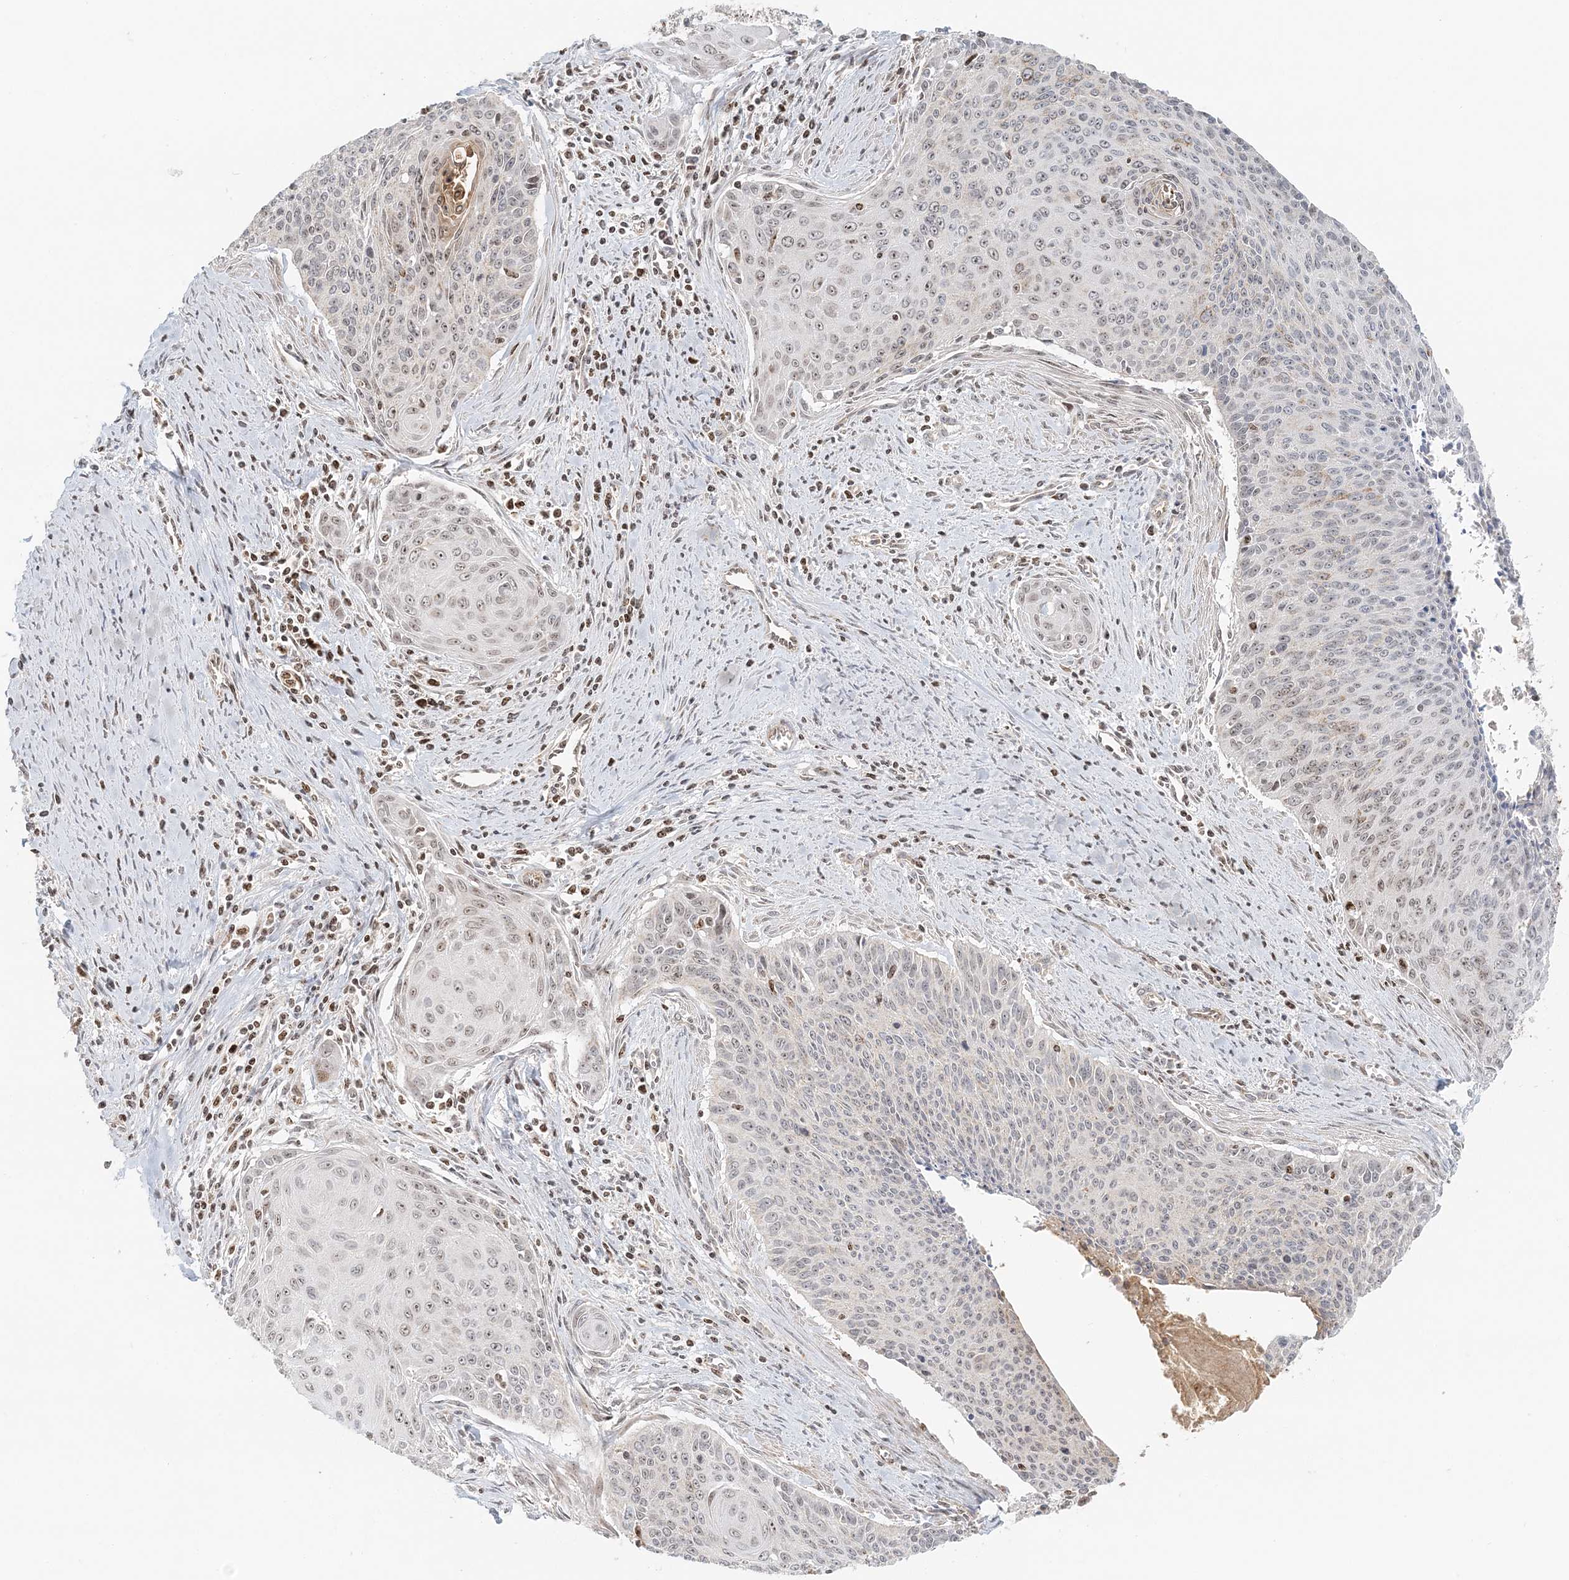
{"staining": {"intensity": "weak", "quantity": "25%-75%", "location": "nuclear"}, "tissue": "cervical cancer", "cell_type": "Tumor cells", "image_type": "cancer", "snomed": [{"axis": "morphology", "description": "Squamous cell carcinoma, NOS"}, {"axis": "topography", "description": "Cervix"}], "caption": "Protein expression analysis of squamous cell carcinoma (cervical) reveals weak nuclear staining in approximately 25%-75% of tumor cells. (DAB (3,3'-diaminobenzidine) IHC, brown staining for protein, blue staining for nuclei).", "gene": "UBE2F", "patient": {"sex": "female", "age": 55}}